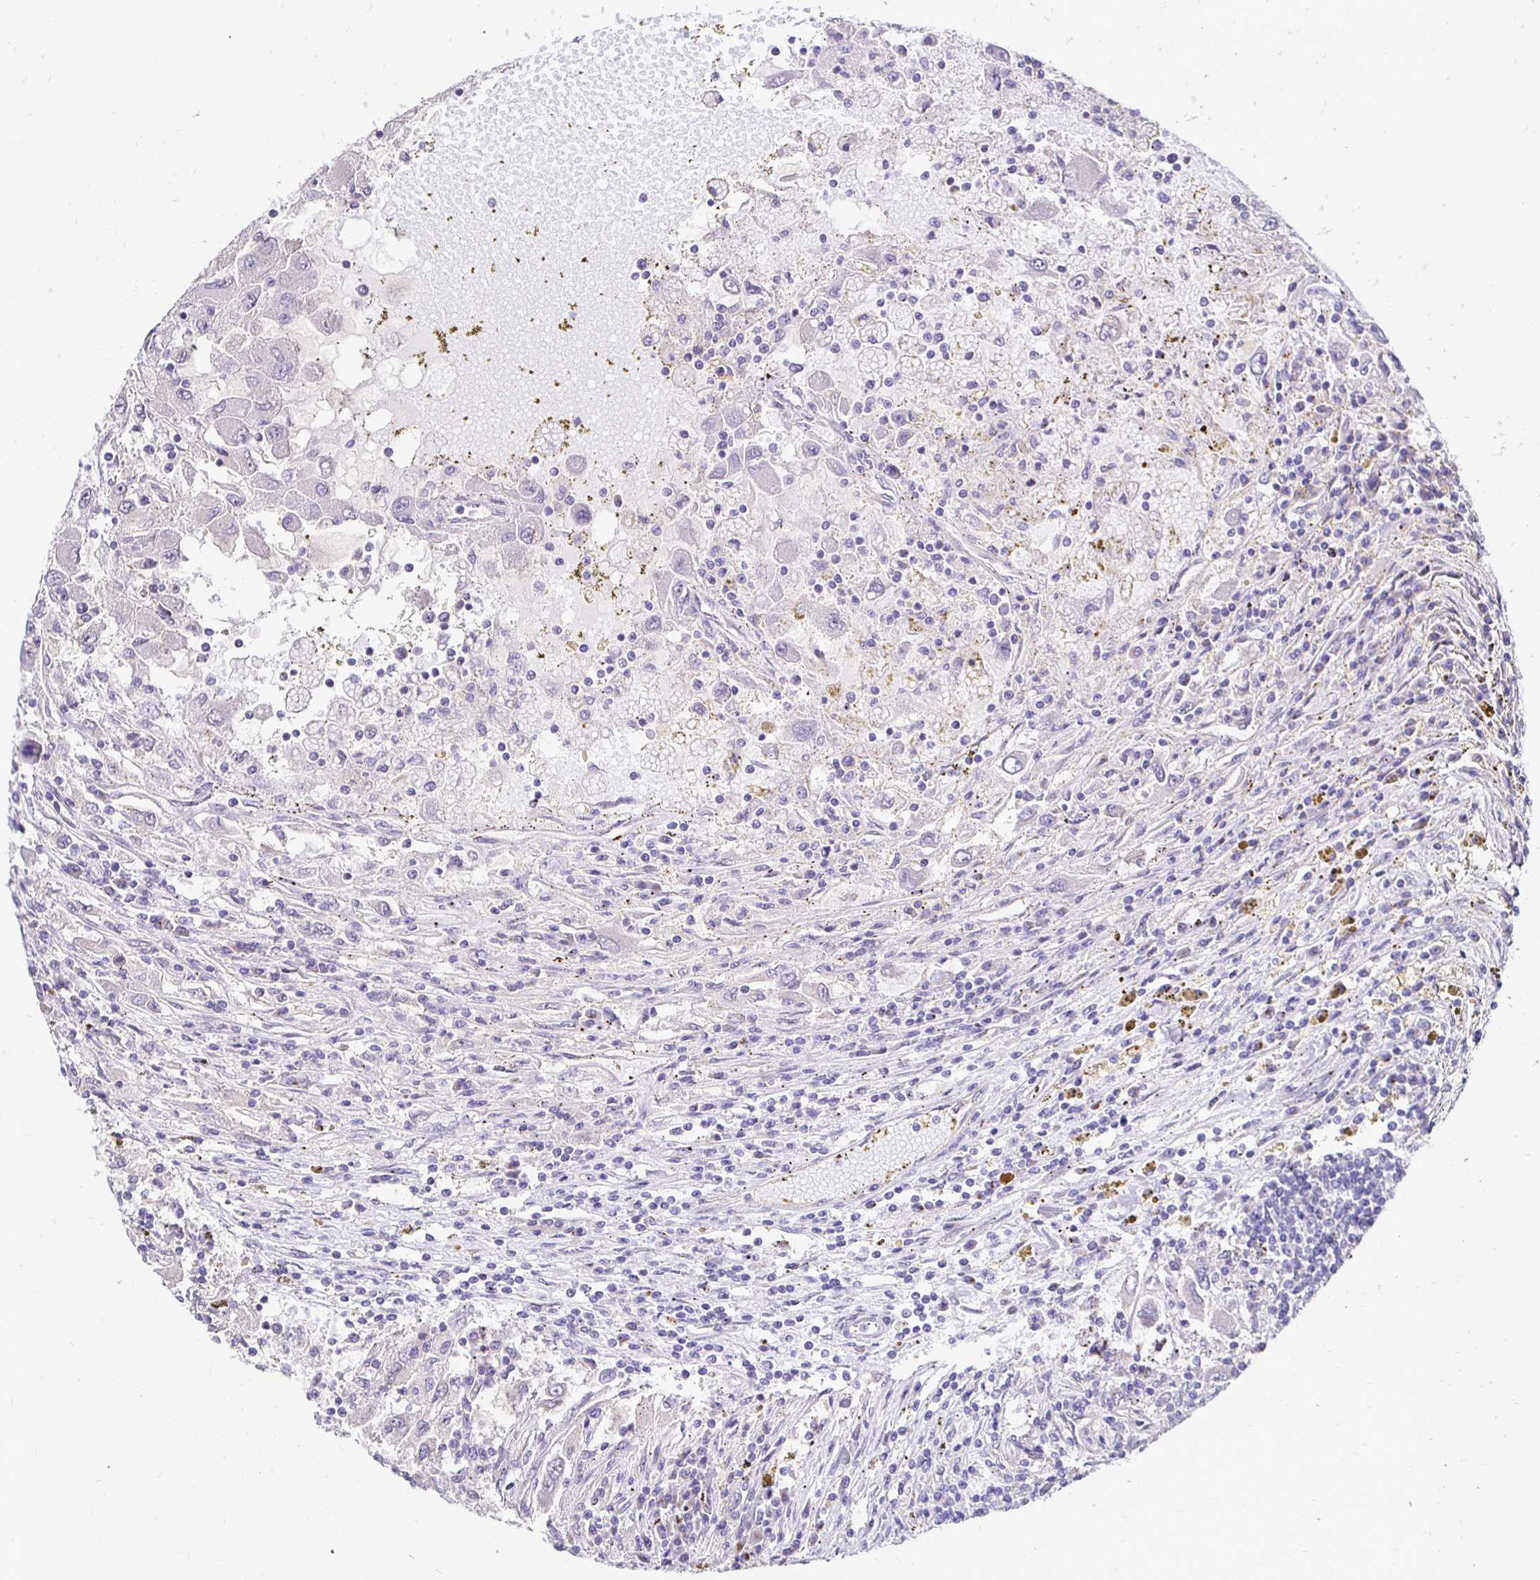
{"staining": {"intensity": "negative", "quantity": "none", "location": "none"}, "tissue": "renal cancer", "cell_type": "Tumor cells", "image_type": "cancer", "snomed": [{"axis": "morphology", "description": "Adenocarcinoma, NOS"}, {"axis": "topography", "description": "Kidney"}], "caption": "IHC histopathology image of human renal cancer (adenocarcinoma) stained for a protein (brown), which exhibits no staining in tumor cells.", "gene": "SLC9A1", "patient": {"sex": "female", "age": 67}}